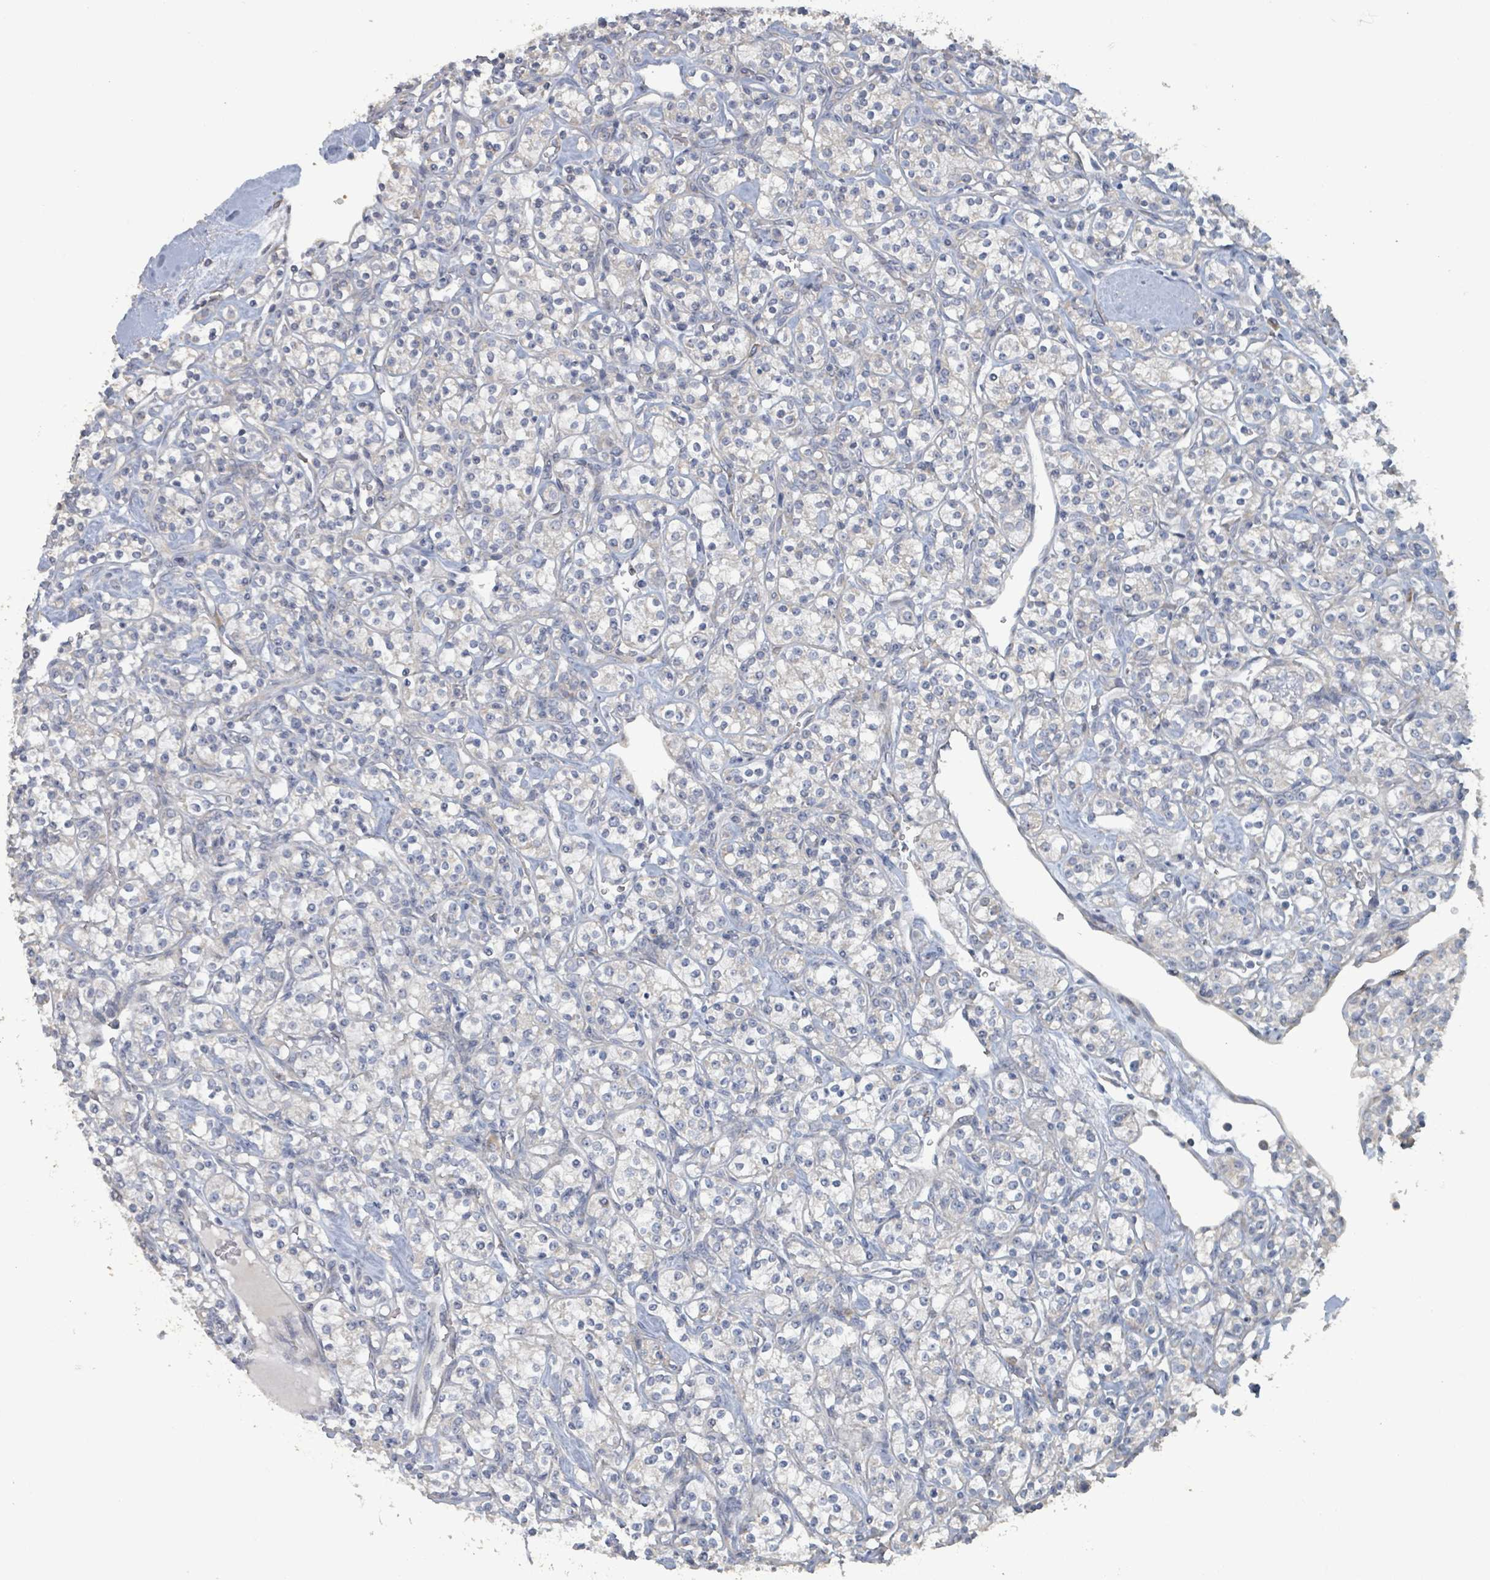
{"staining": {"intensity": "negative", "quantity": "none", "location": "none"}, "tissue": "renal cancer", "cell_type": "Tumor cells", "image_type": "cancer", "snomed": [{"axis": "morphology", "description": "Adenocarcinoma, NOS"}, {"axis": "topography", "description": "Kidney"}], "caption": "Image shows no significant protein staining in tumor cells of renal cancer. (DAB immunohistochemistry (IHC), high magnification).", "gene": "RPL32", "patient": {"sex": "male", "age": 77}}